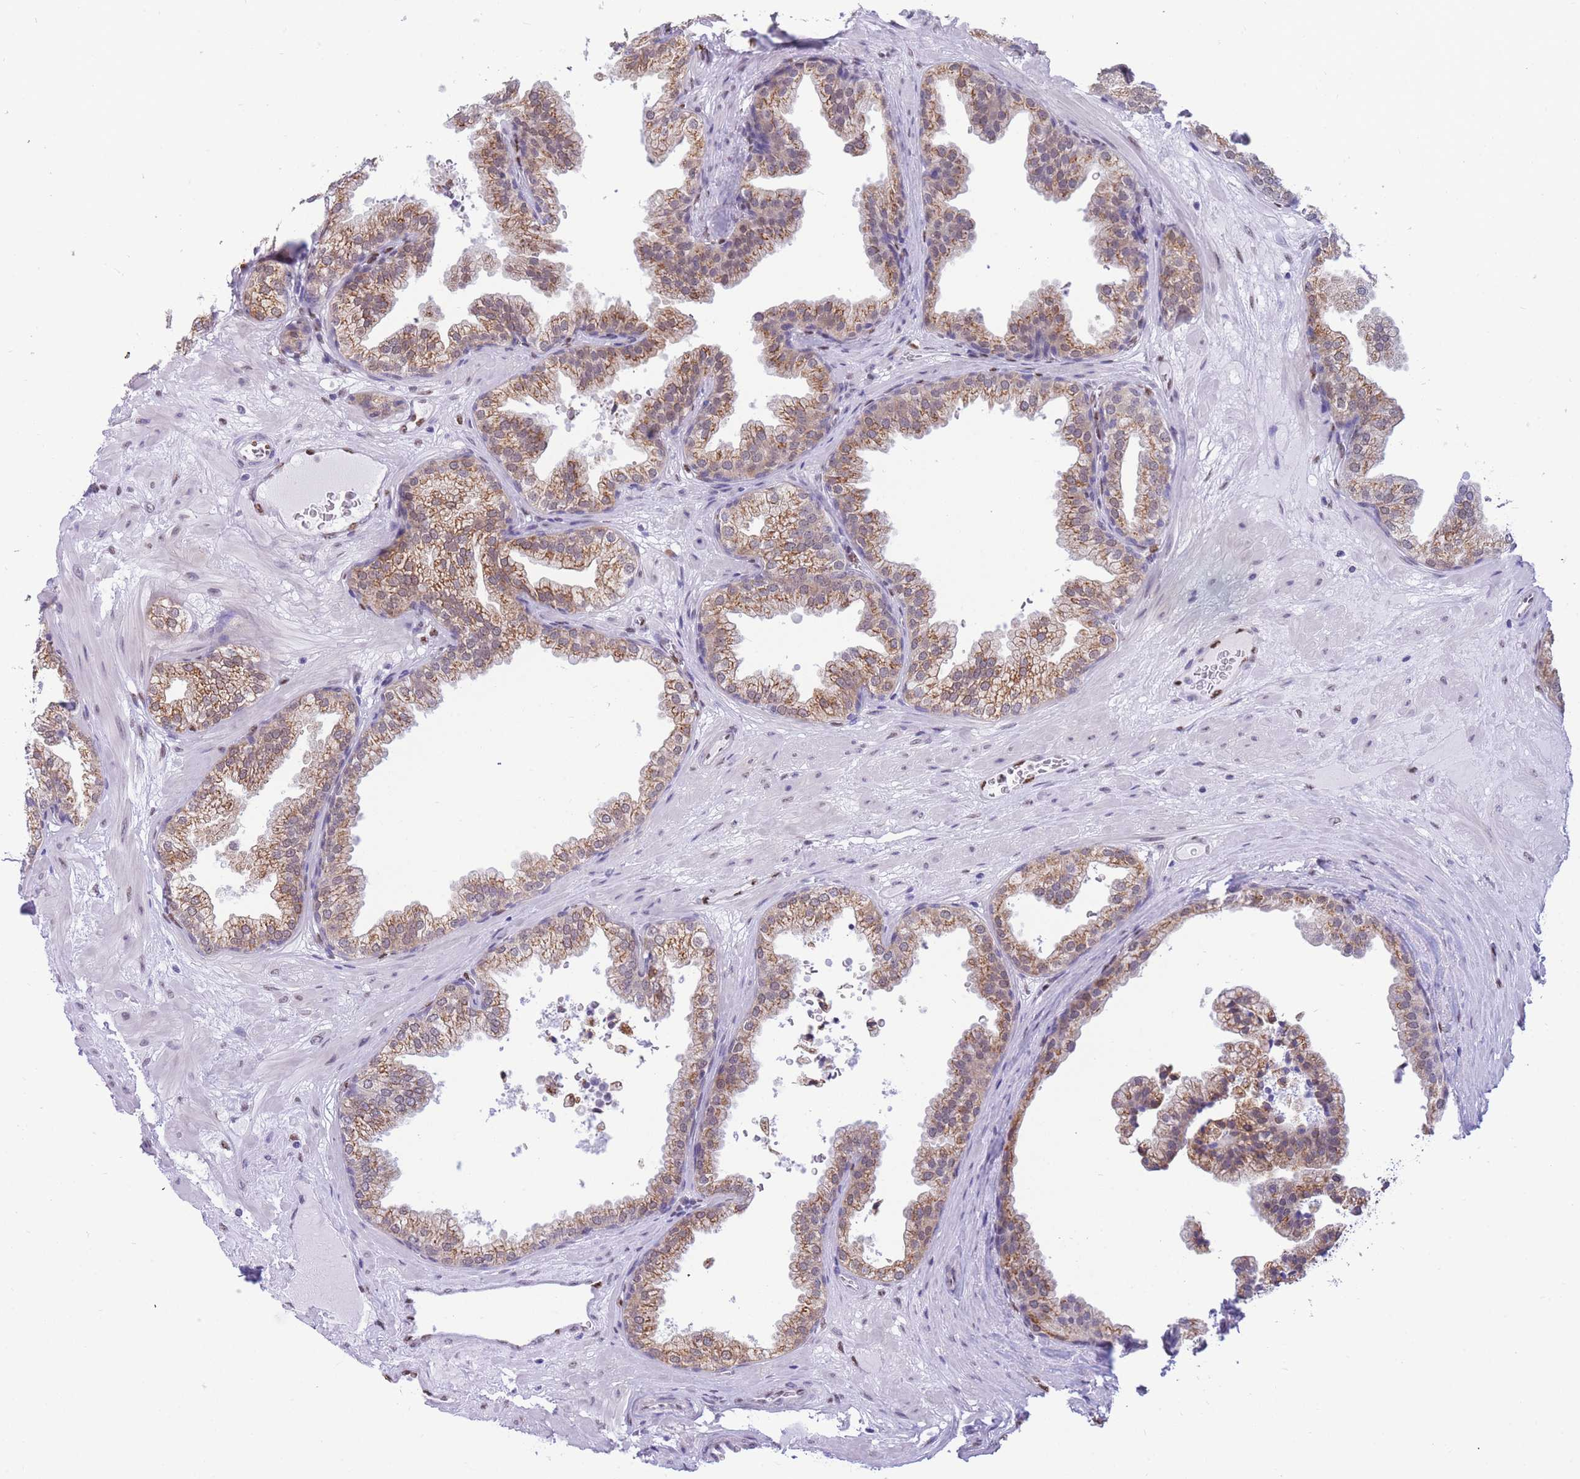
{"staining": {"intensity": "moderate", "quantity": ">75%", "location": "cytoplasmic/membranous,nuclear"}, "tissue": "prostate", "cell_type": "Glandular cells", "image_type": "normal", "snomed": [{"axis": "morphology", "description": "Normal tissue, NOS"}, {"axis": "topography", "description": "Prostate"}], "caption": "Prostate stained for a protein (brown) shows moderate cytoplasmic/membranous,nuclear positive positivity in approximately >75% of glandular cells.", "gene": "FAM153A", "patient": {"sex": "male", "age": 37}}